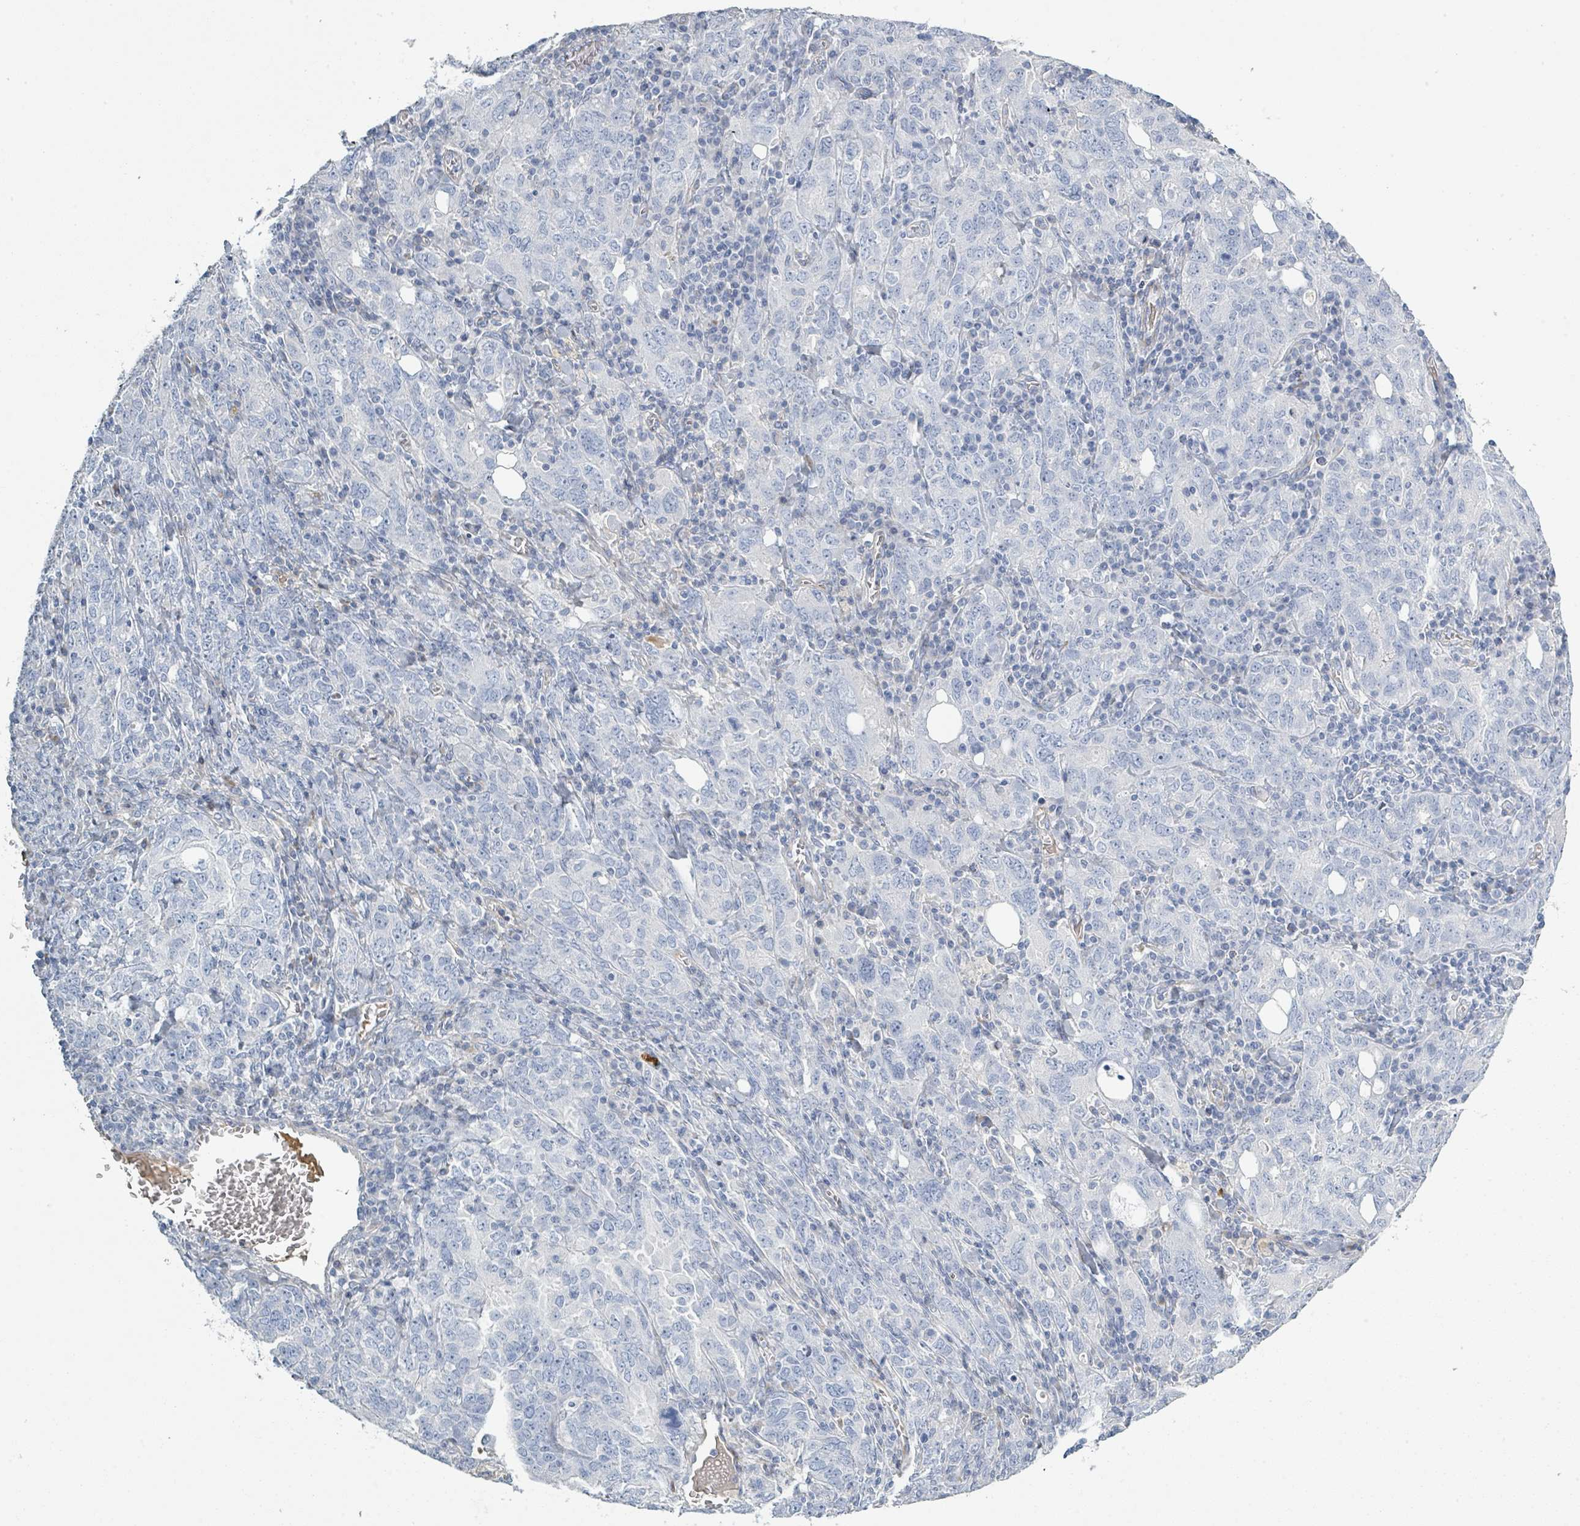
{"staining": {"intensity": "negative", "quantity": "none", "location": "none"}, "tissue": "ovarian cancer", "cell_type": "Tumor cells", "image_type": "cancer", "snomed": [{"axis": "morphology", "description": "Carcinoma, endometroid"}, {"axis": "topography", "description": "Ovary"}], "caption": "Tumor cells are negative for brown protein staining in ovarian cancer.", "gene": "RAB33B", "patient": {"sex": "female", "age": 62}}